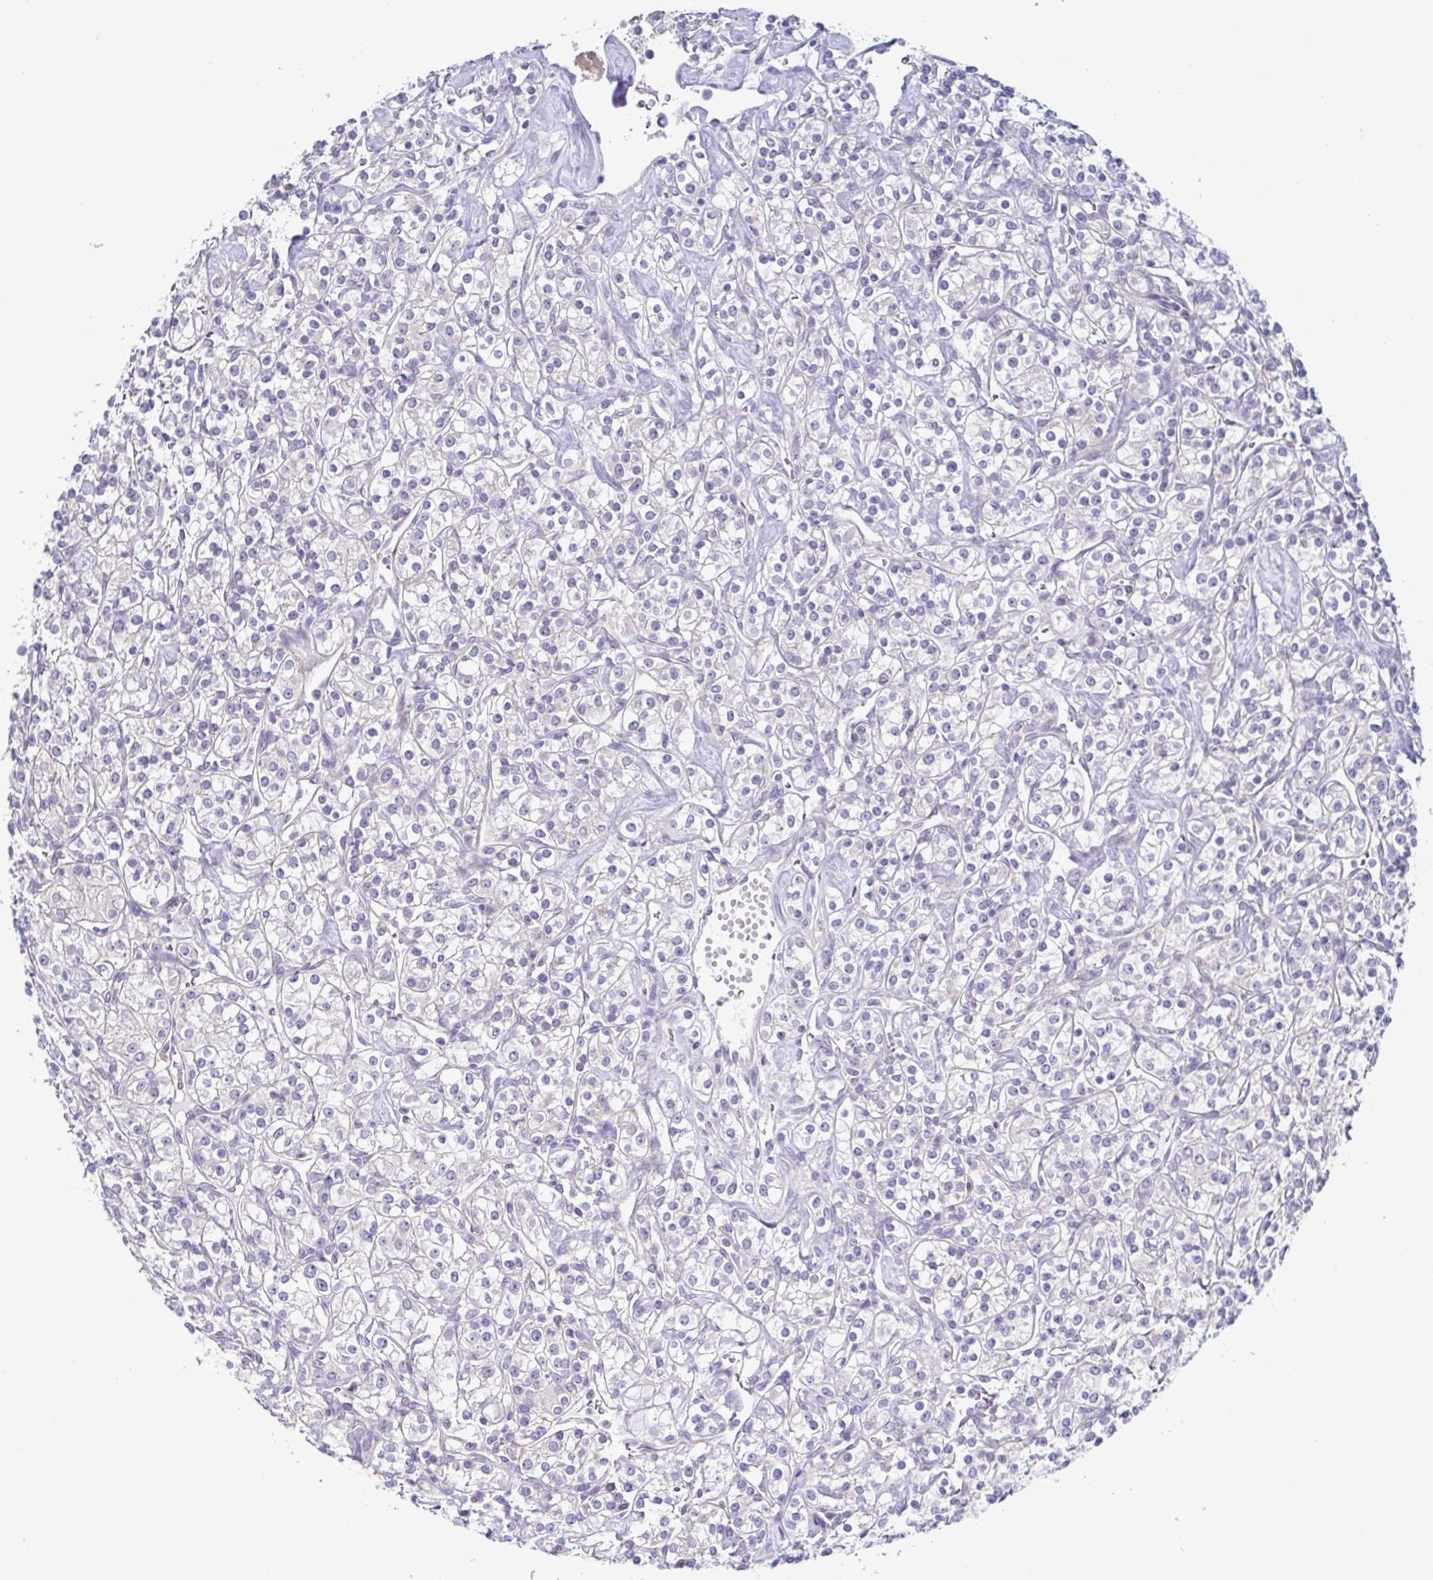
{"staining": {"intensity": "negative", "quantity": "none", "location": "none"}, "tissue": "renal cancer", "cell_type": "Tumor cells", "image_type": "cancer", "snomed": [{"axis": "morphology", "description": "Adenocarcinoma, NOS"}, {"axis": "topography", "description": "Kidney"}], "caption": "Immunohistochemical staining of renal cancer (adenocarcinoma) shows no significant staining in tumor cells.", "gene": "UBE2Q1", "patient": {"sex": "male", "age": 77}}